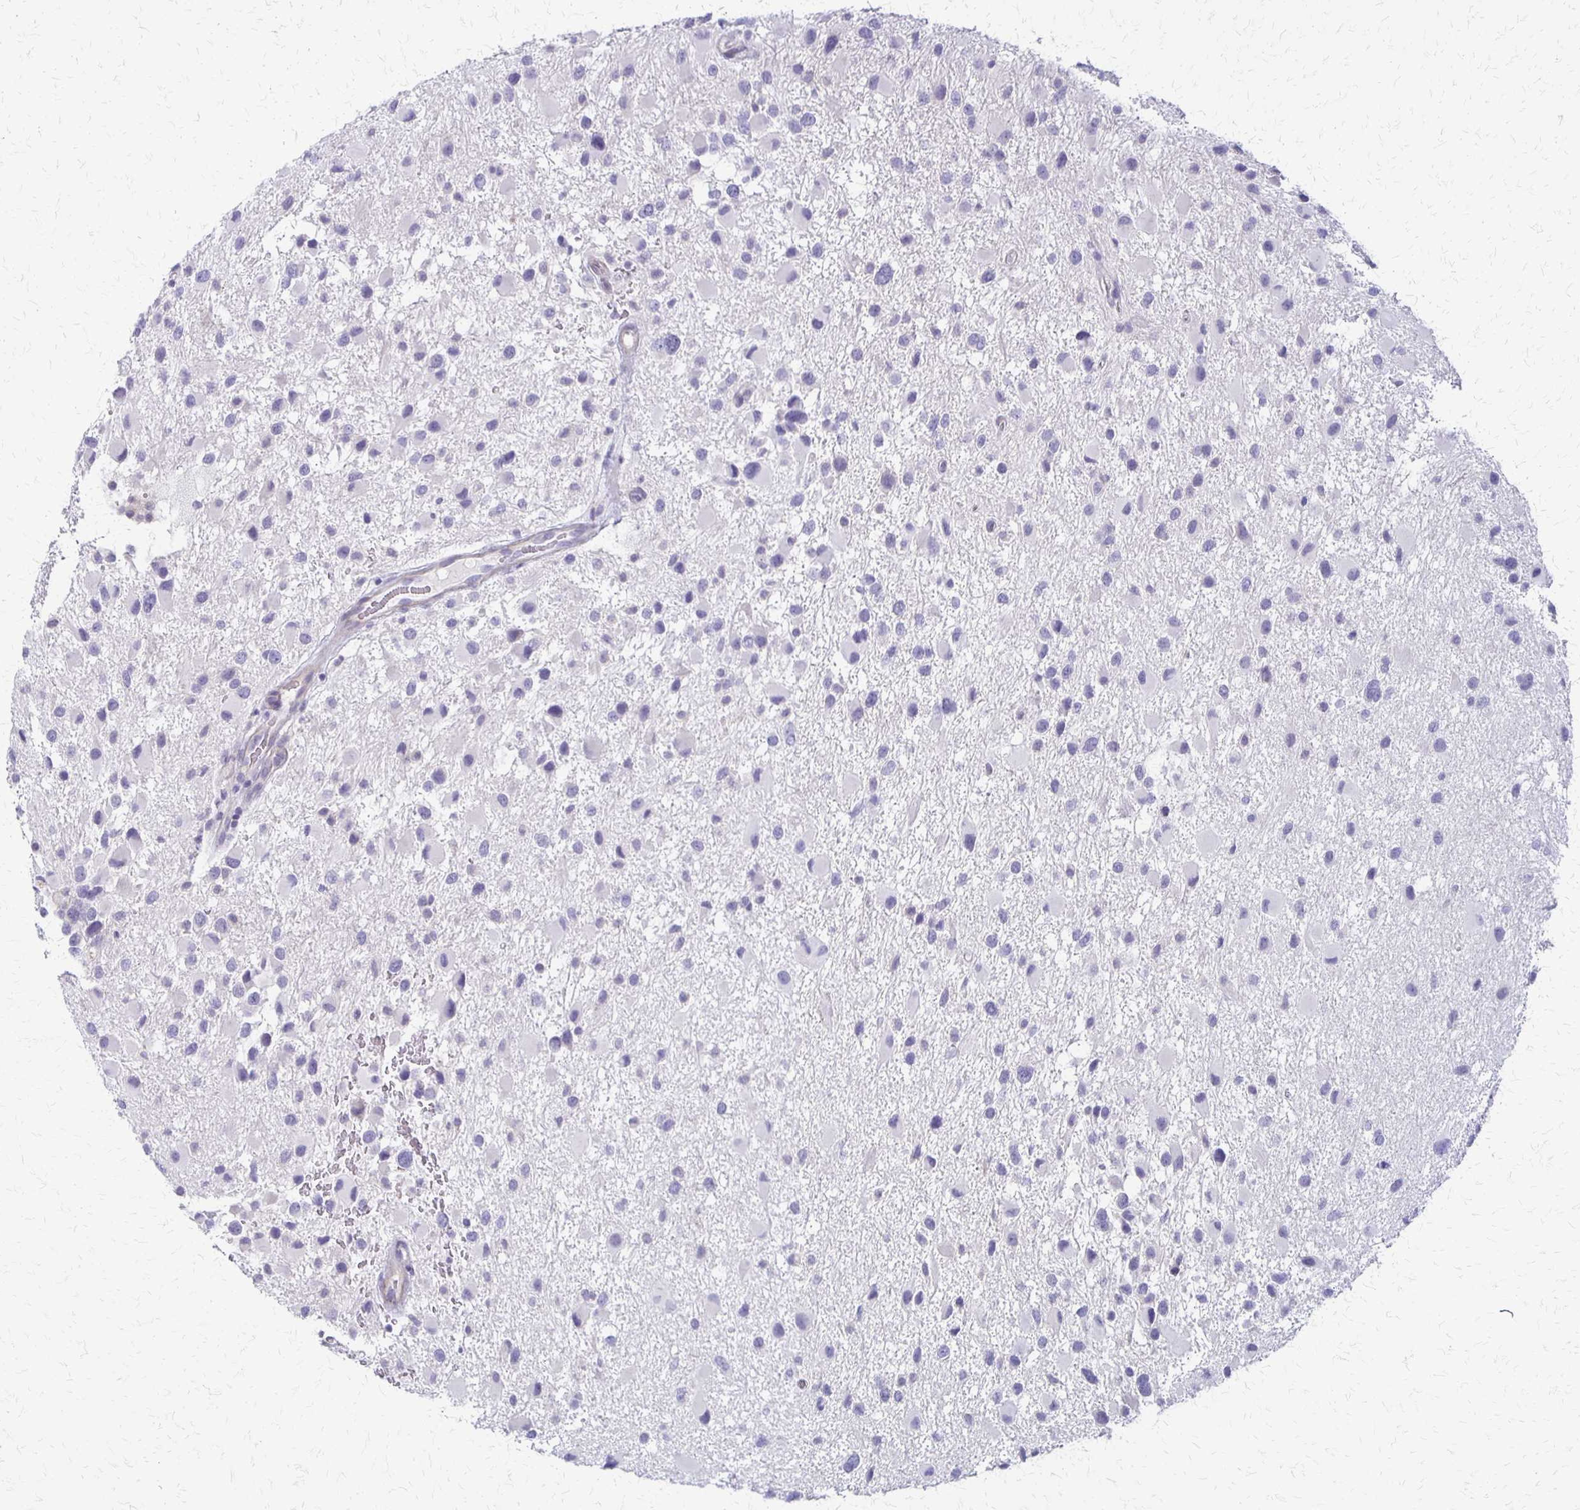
{"staining": {"intensity": "negative", "quantity": "none", "location": "none"}, "tissue": "glioma", "cell_type": "Tumor cells", "image_type": "cancer", "snomed": [{"axis": "morphology", "description": "Glioma, malignant, High grade"}, {"axis": "topography", "description": "Brain"}], "caption": "An image of human glioma is negative for staining in tumor cells.", "gene": "RHOC", "patient": {"sex": "female", "age": 40}}